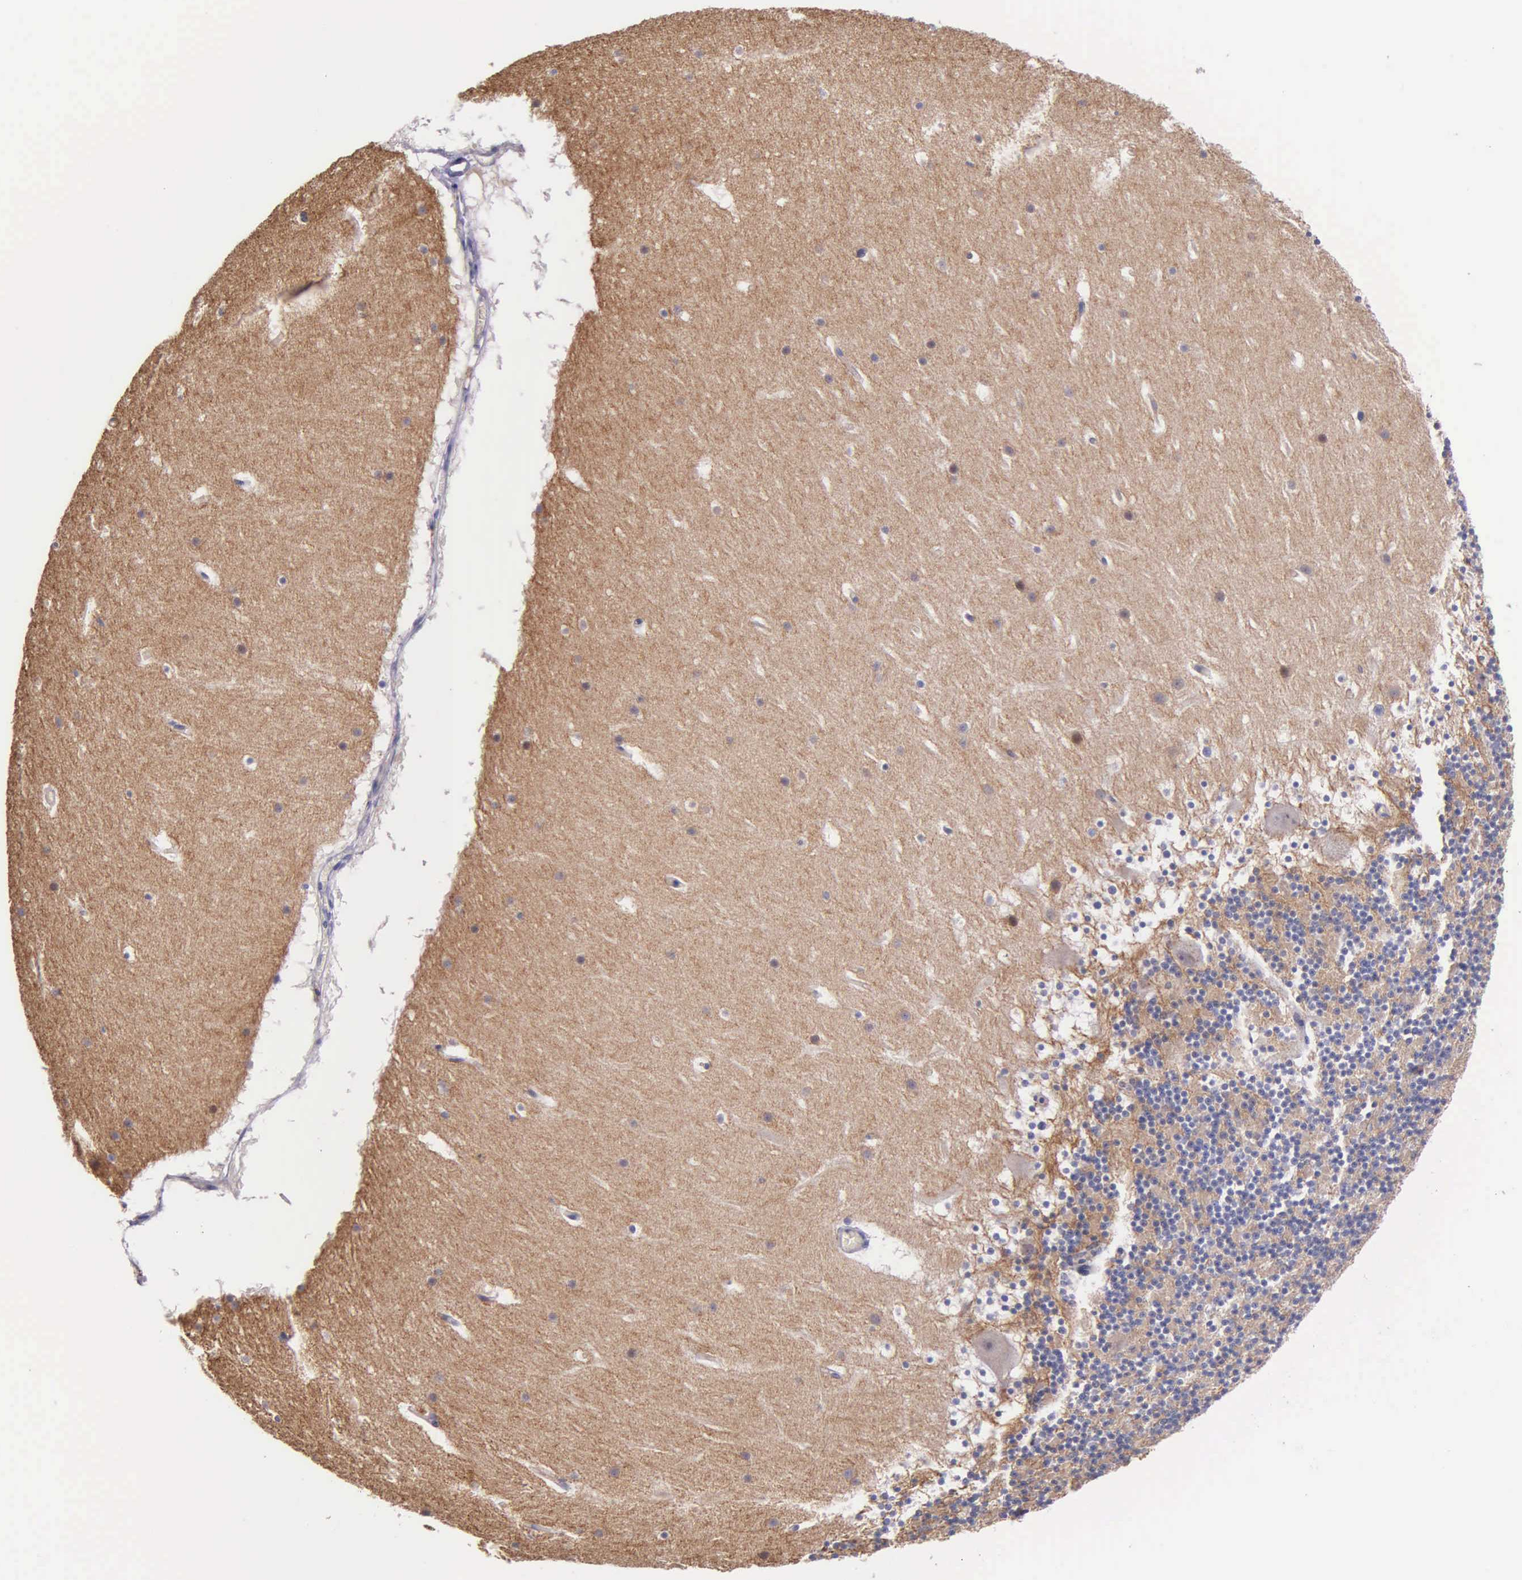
{"staining": {"intensity": "negative", "quantity": "none", "location": "none"}, "tissue": "cerebellum", "cell_type": "Cells in granular layer", "image_type": "normal", "snomed": [{"axis": "morphology", "description": "Normal tissue, NOS"}, {"axis": "topography", "description": "Cerebellum"}], "caption": "This is a image of immunohistochemistry staining of benign cerebellum, which shows no staining in cells in granular layer.", "gene": "ZC3H12B", "patient": {"sex": "male", "age": 45}}